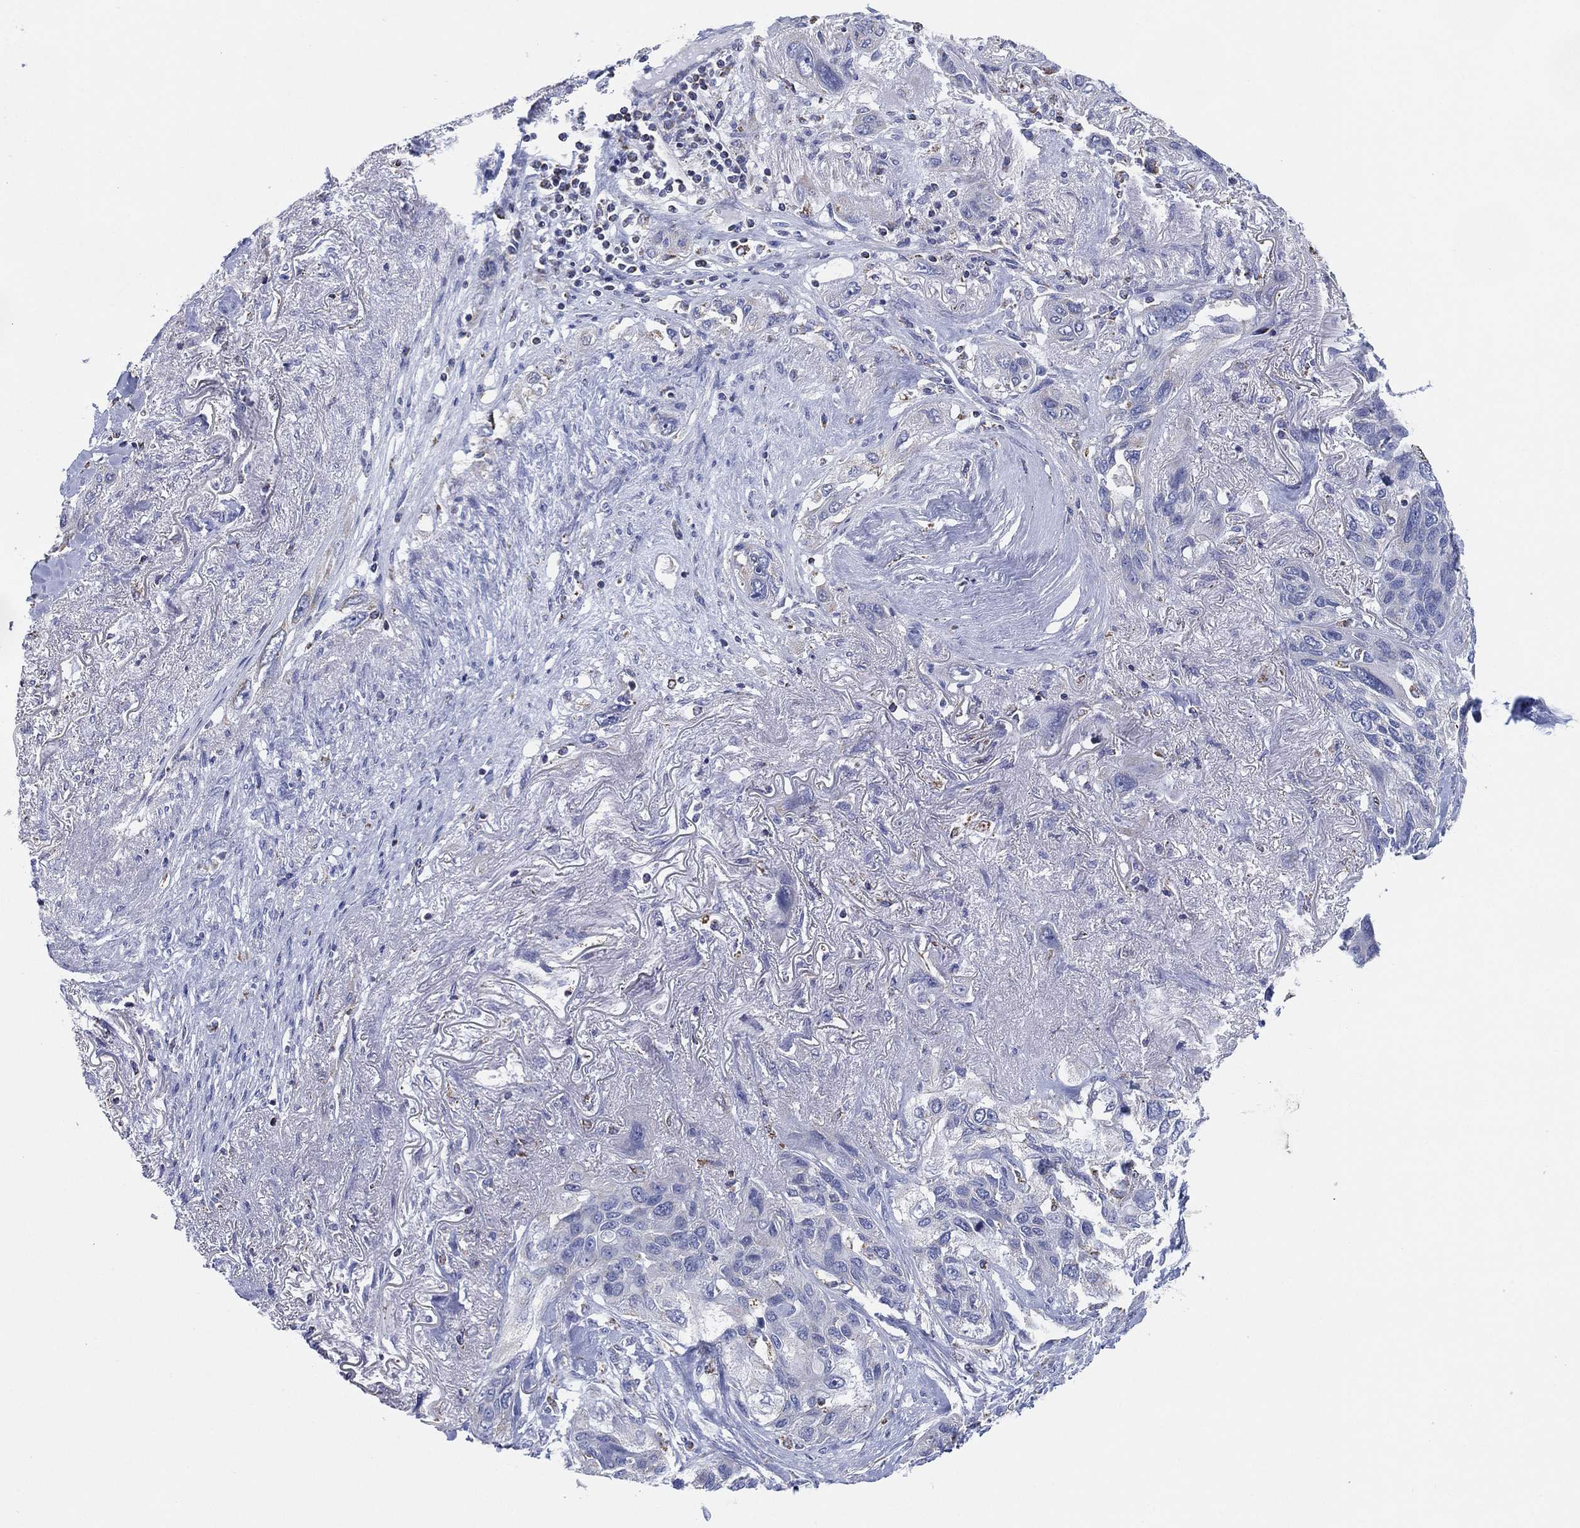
{"staining": {"intensity": "negative", "quantity": "none", "location": "none"}, "tissue": "lung cancer", "cell_type": "Tumor cells", "image_type": "cancer", "snomed": [{"axis": "morphology", "description": "Squamous cell carcinoma, NOS"}, {"axis": "topography", "description": "Lung"}], "caption": "Lung squamous cell carcinoma stained for a protein using immunohistochemistry reveals no staining tumor cells.", "gene": "CFTR", "patient": {"sex": "female", "age": 70}}